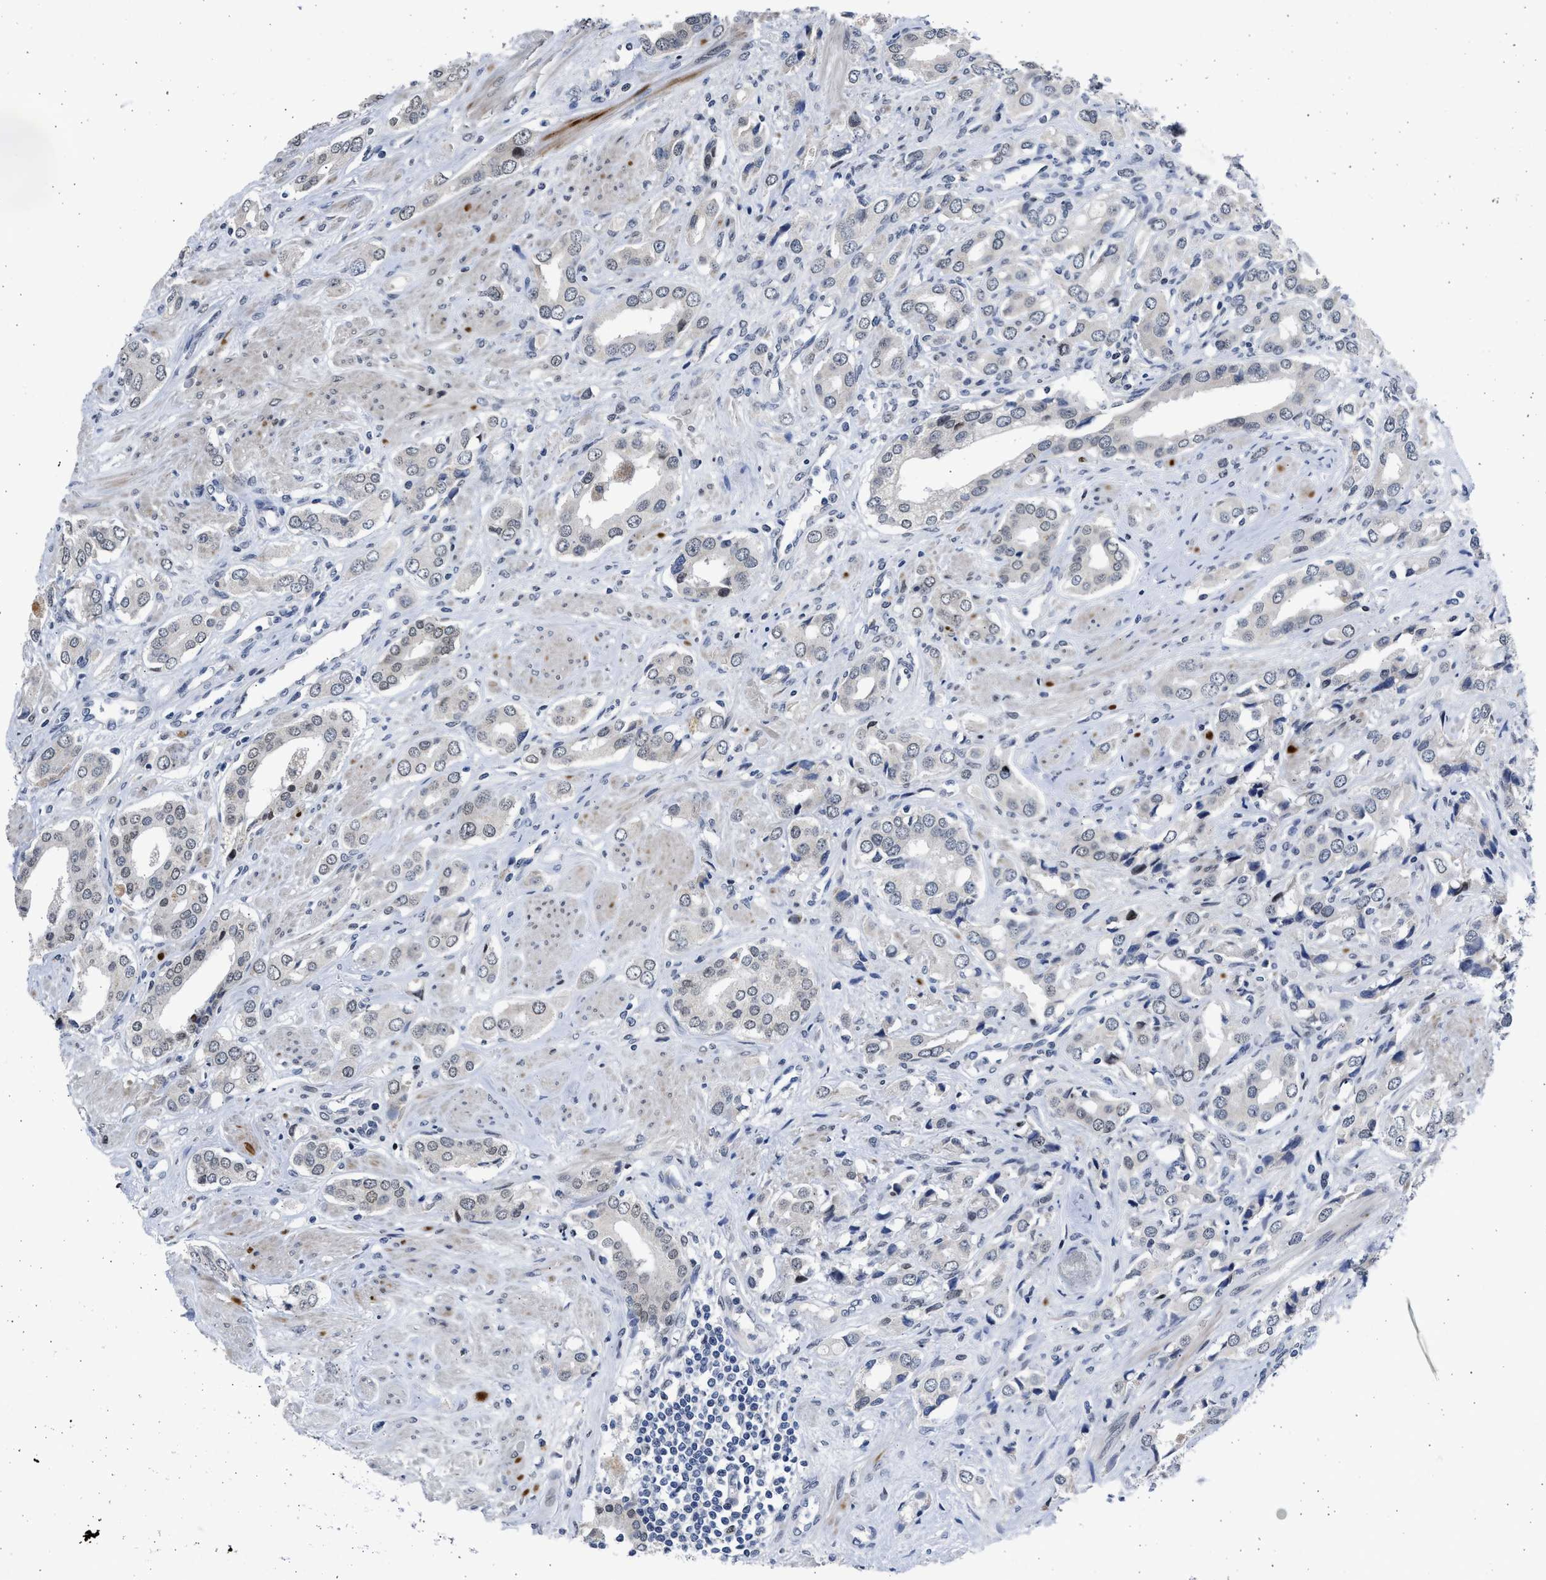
{"staining": {"intensity": "moderate", "quantity": "<25%", "location": "nuclear"}, "tissue": "prostate cancer", "cell_type": "Tumor cells", "image_type": "cancer", "snomed": [{"axis": "morphology", "description": "Adenocarcinoma, High grade"}, {"axis": "topography", "description": "Prostate"}], "caption": "Moderate nuclear protein expression is present in approximately <25% of tumor cells in prostate cancer (adenocarcinoma (high-grade)). (Brightfield microscopy of DAB IHC at high magnification).", "gene": "HMGN3", "patient": {"sex": "male", "age": 52}}